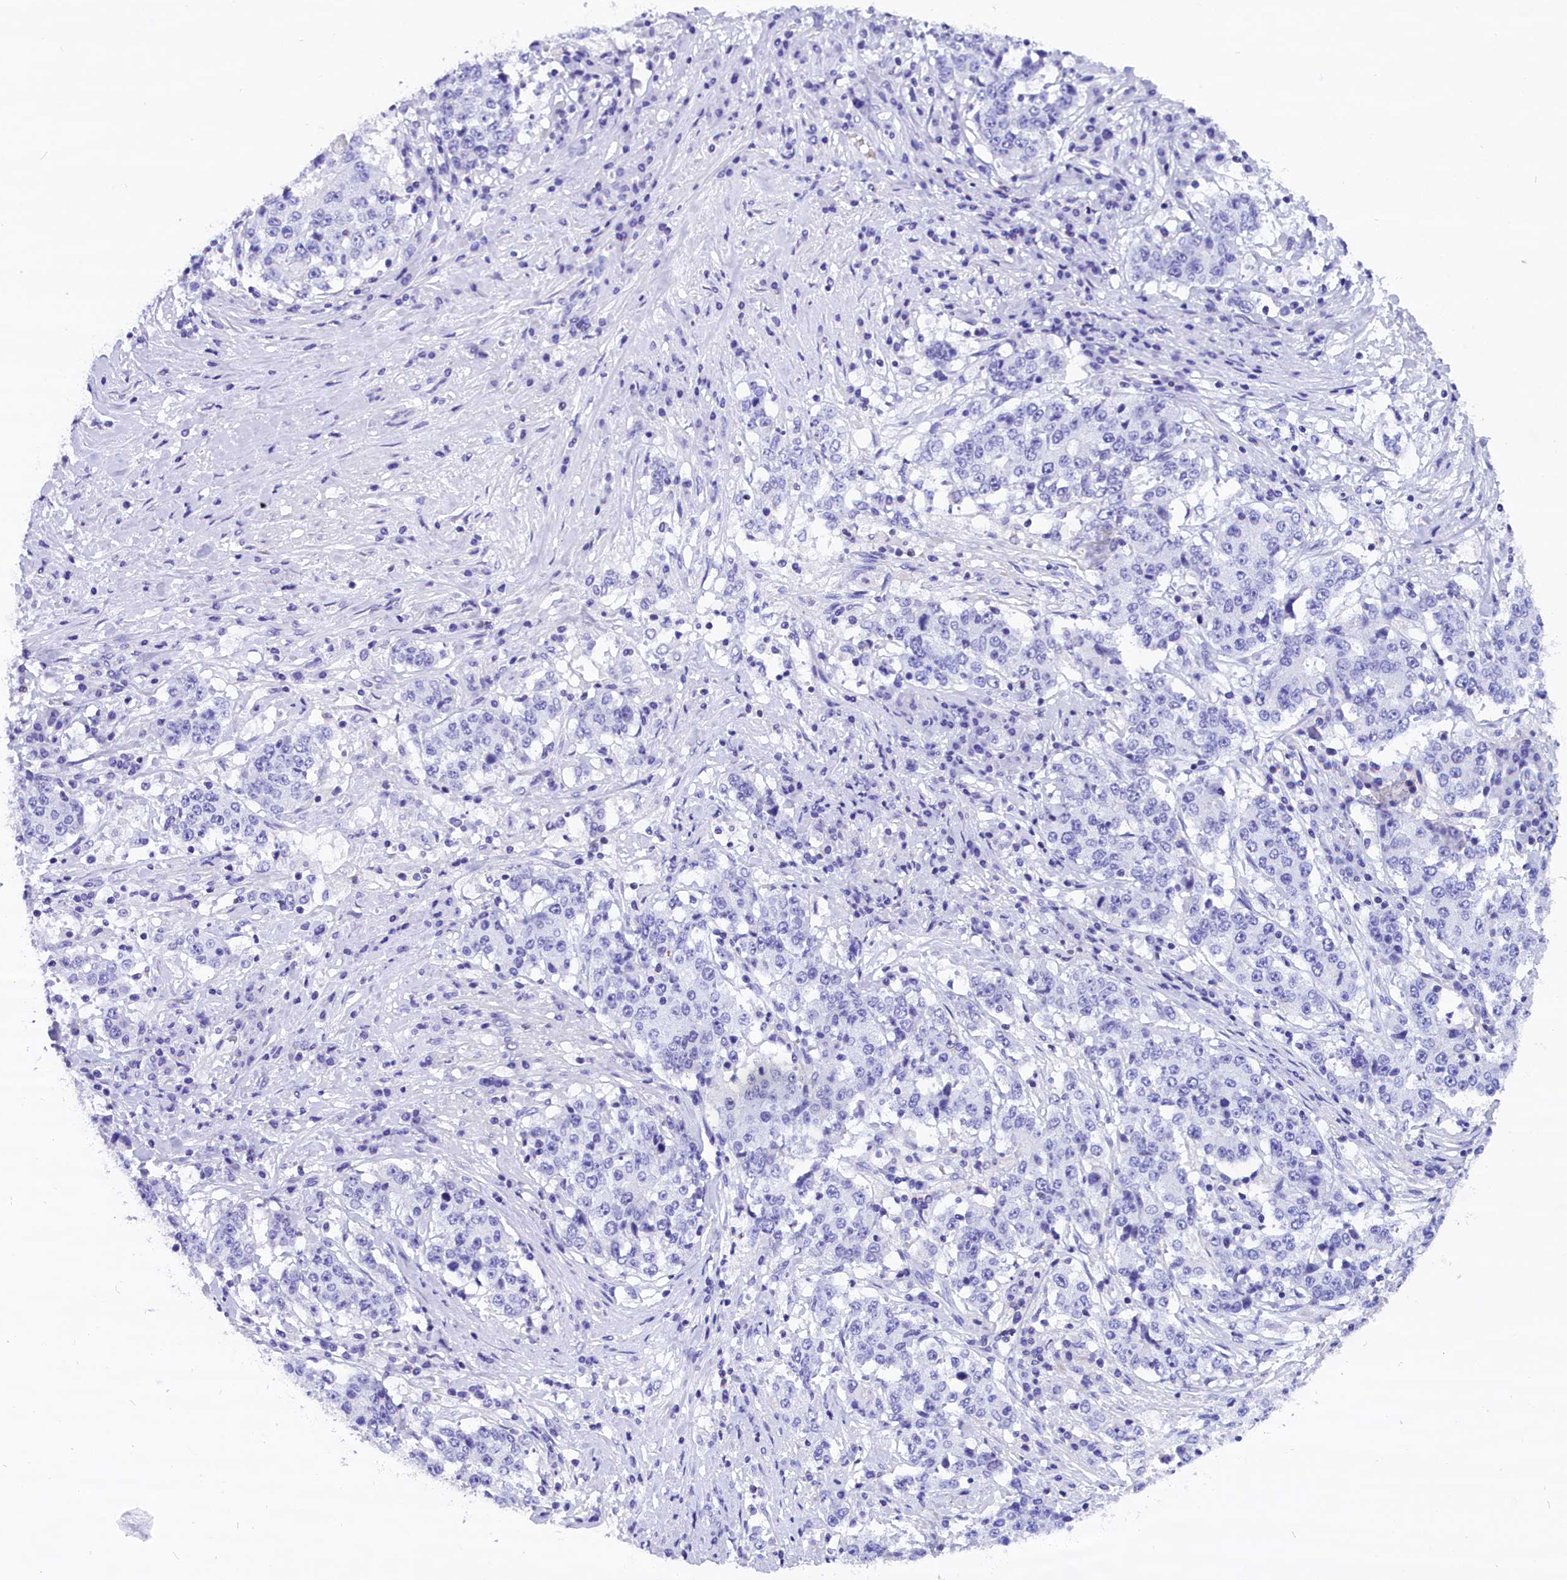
{"staining": {"intensity": "negative", "quantity": "none", "location": "none"}, "tissue": "stomach cancer", "cell_type": "Tumor cells", "image_type": "cancer", "snomed": [{"axis": "morphology", "description": "Adenocarcinoma, NOS"}, {"axis": "topography", "description": "Stomach"}], "caption": "DAB immunohistochemical staining of human stomach cancer displays no significant positivity in tumor cells. Brightfield microscopy of immunohistochemistry stained with DAB (3,3'-diaminobenzidine) (brown) and hematoxylin (blue), captured at high magnification.", "gene": "ABAT", "patient": {"sex": "male", "age": 59}}